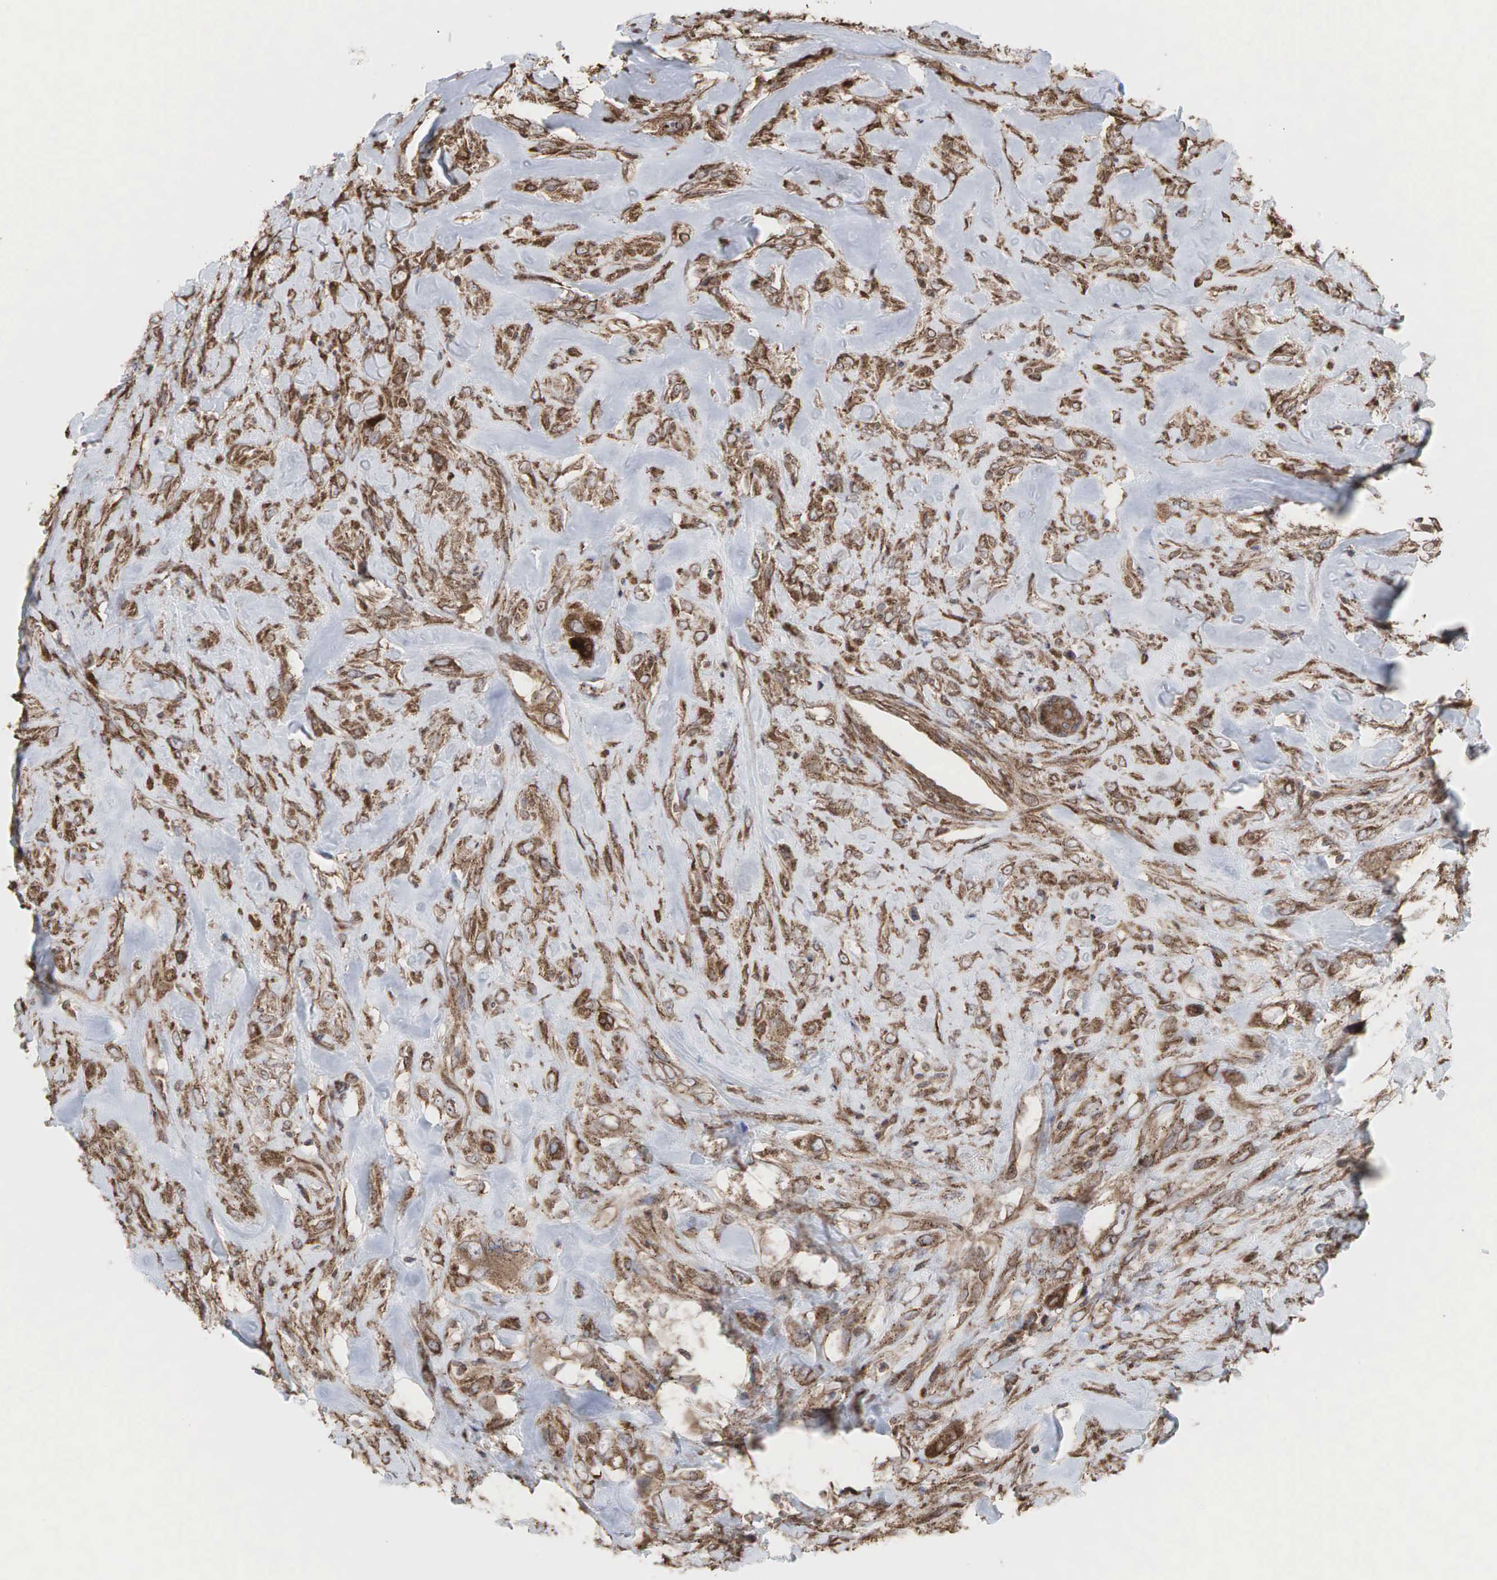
{"staining": {"intensity": "moderate", "quantity": ">75%", "location": "cytoplasmic/membranous"}, "tissue": "breast cancer", "cell_type": "Tumor cells", "image_type": "cancer", "snomed": [{"axis": "morphology", "description": "Neoplasm, malignant, NOS"}, {"axis": "topography", "description": "Breast"}], "caption": "IHC image of human breast cancer stained for a protein (brown), which demonstrates medium levels of moderate cytoplasmic/membranous expression in about >75% of tumor cells.", "gene": "PABPC5", "patient": {"sex": "female", "age": 50}}